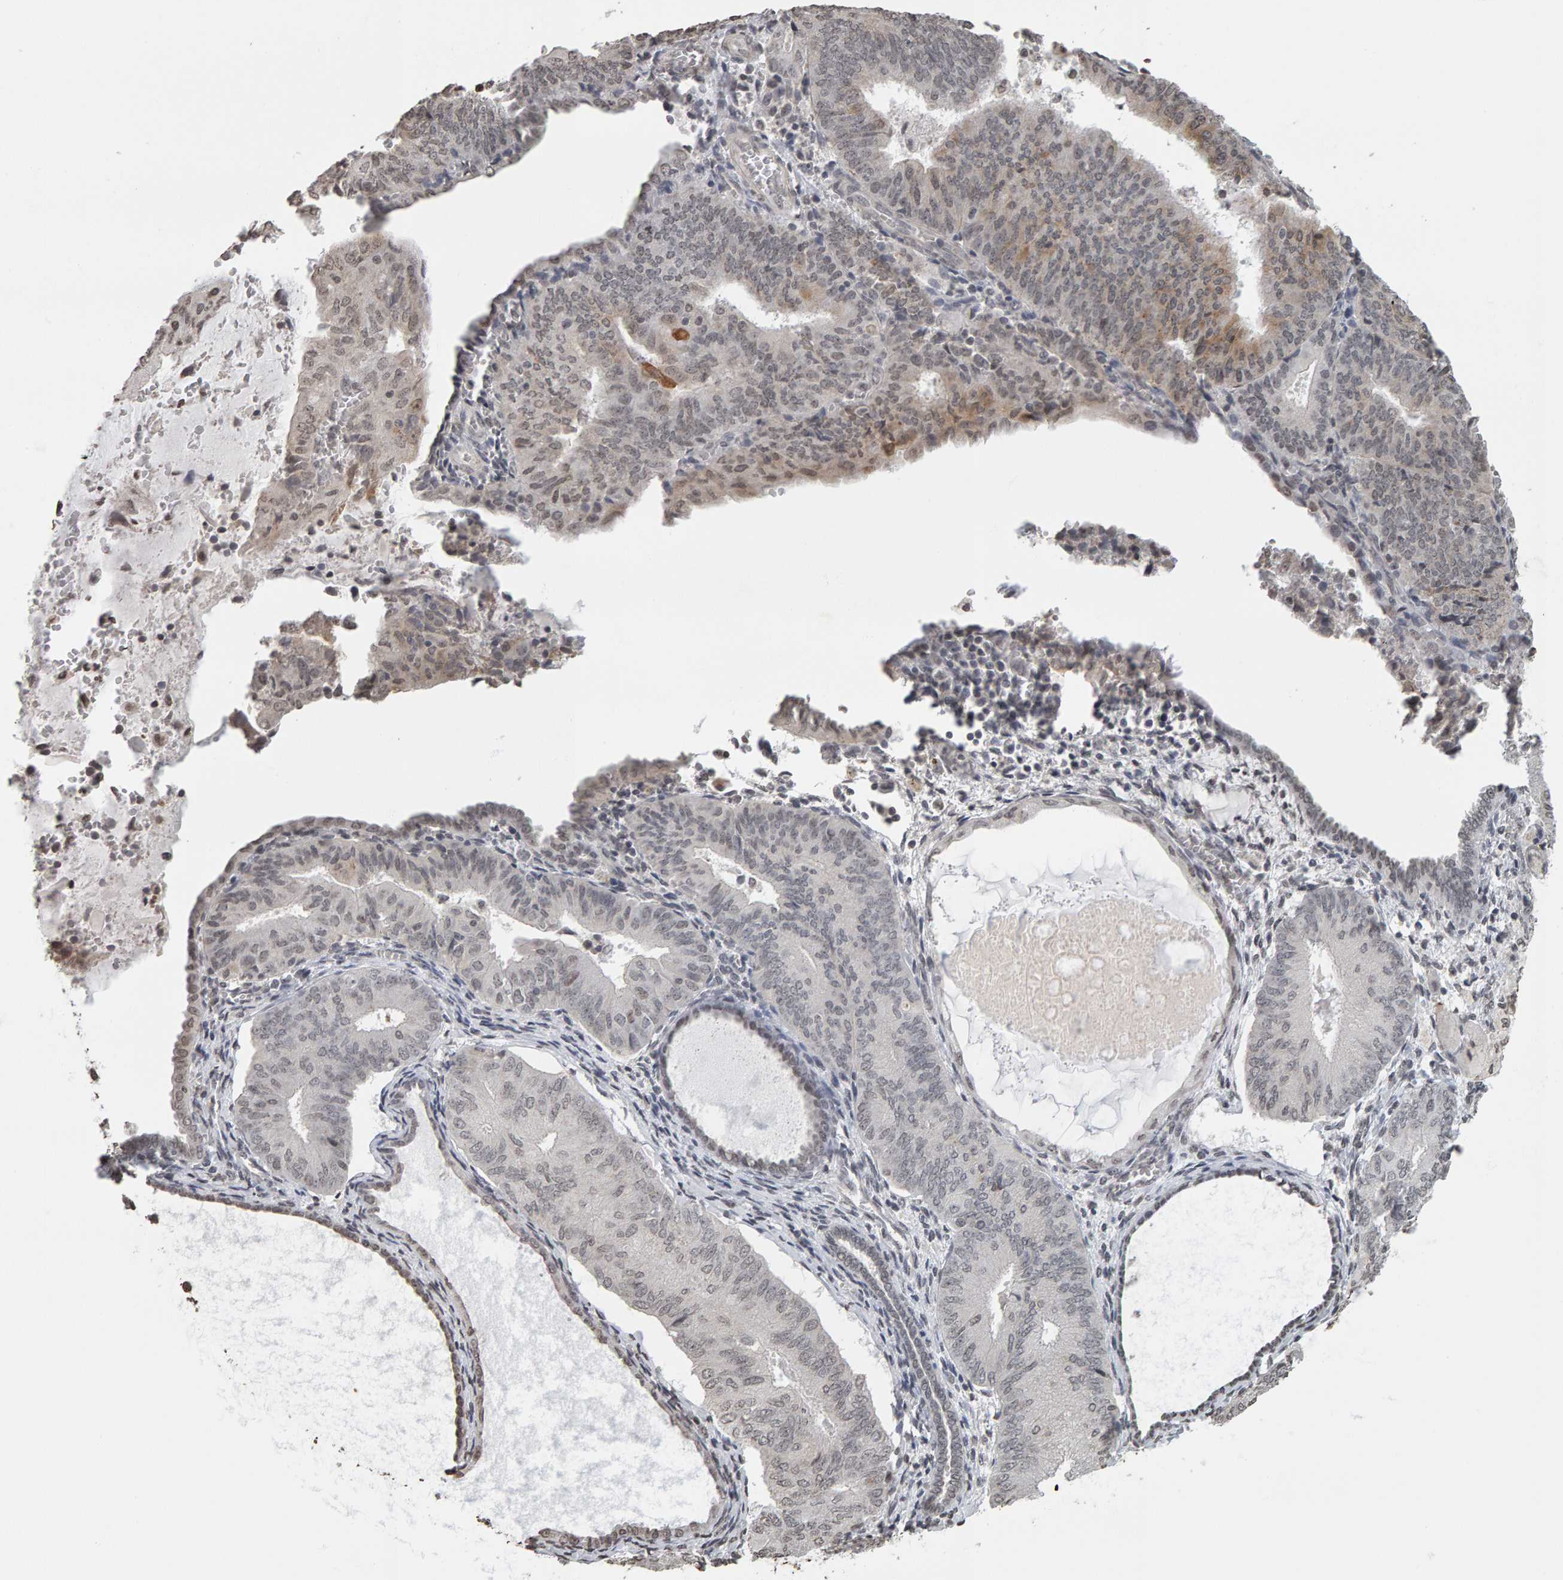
{"staining": {"intensity": "weak", "quantity": "<25%", "location": "cytoplasmic/membranous,nuclear"}, "tissue": "endometrial cancer", "cell_type": "Tumor cells", "image_type": "cancer", "snomed": [{"axis": "morphology", "description": "Adenocarcinoma, NOS"}, {"axis": "topography", "description": "Endometrium"}], "caption": "Immunohistochemistry histopathology image of human endometrial cancer stained for a protein (brown), which displays no expression in tumor cells. (DAB (3,3'-diaminobenzidine) IHC visualized using brightfield microscopy, high magnification).", "gene": "AFF4", "patient": {"sex": "female", "age": 81}}